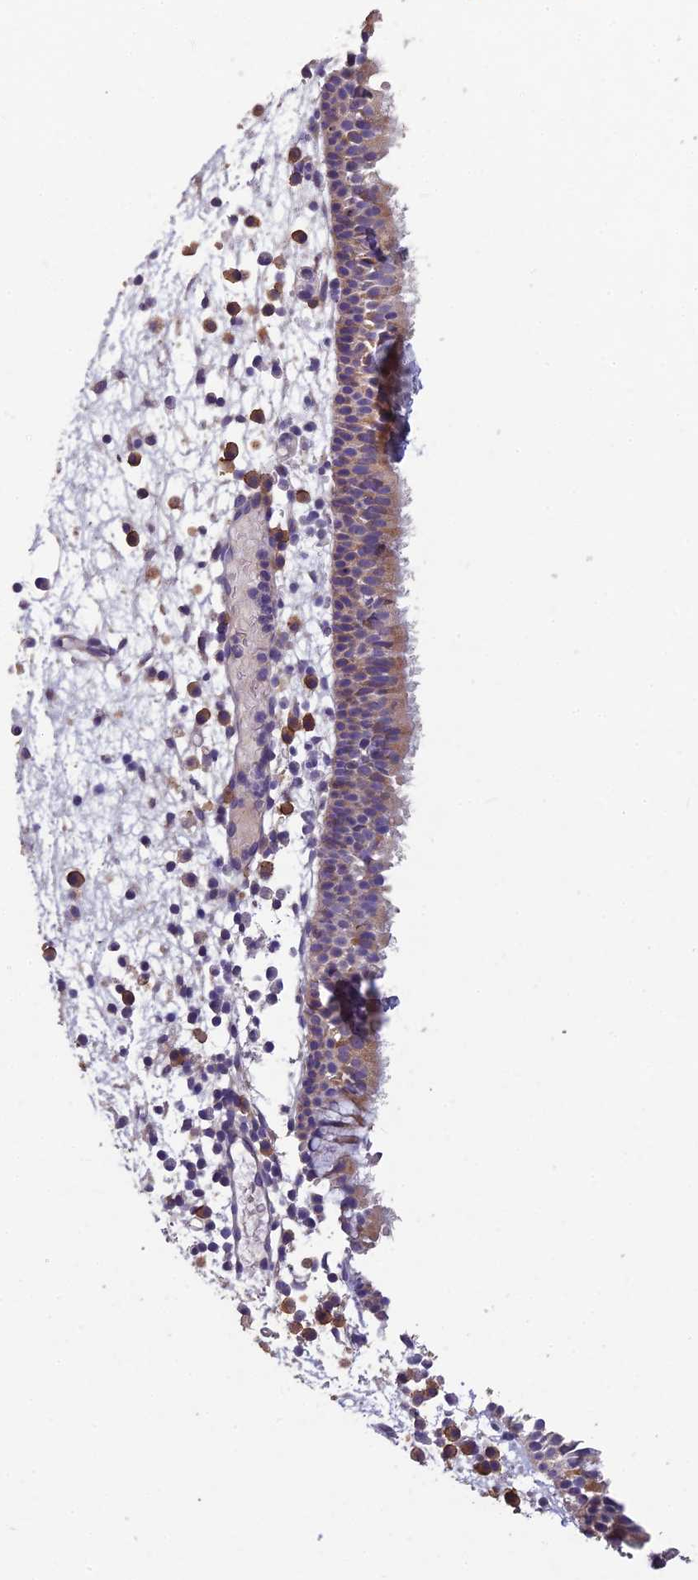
{"staining": {"intensity": "moderate", "quantity": "25%-75%", "location": "cytoplasmic/membranous"}, "tissue": "nasopharynx", "cell_type": "Respiratory epithelial cells", "image_type": "normal", "snomed": [{"axis": "morphology", "description": "Normal tissue, NOS"}, {"axis": "morphology", "description": "Inflammation, NOS"}, {"axis": "morphology", "description": "Malignant melanoma, Metastatic site"}, {"axis": "topography", "description": "Nasopharynx"}], "caption": "A photomicrograph of human nasopharynx stained for a protein displays moderate cytoplasmic/membranous brown staining in respiratory epithelial cells.", "gene": "CEACAM16", "patient": {"sex": "male", "age": 70}}